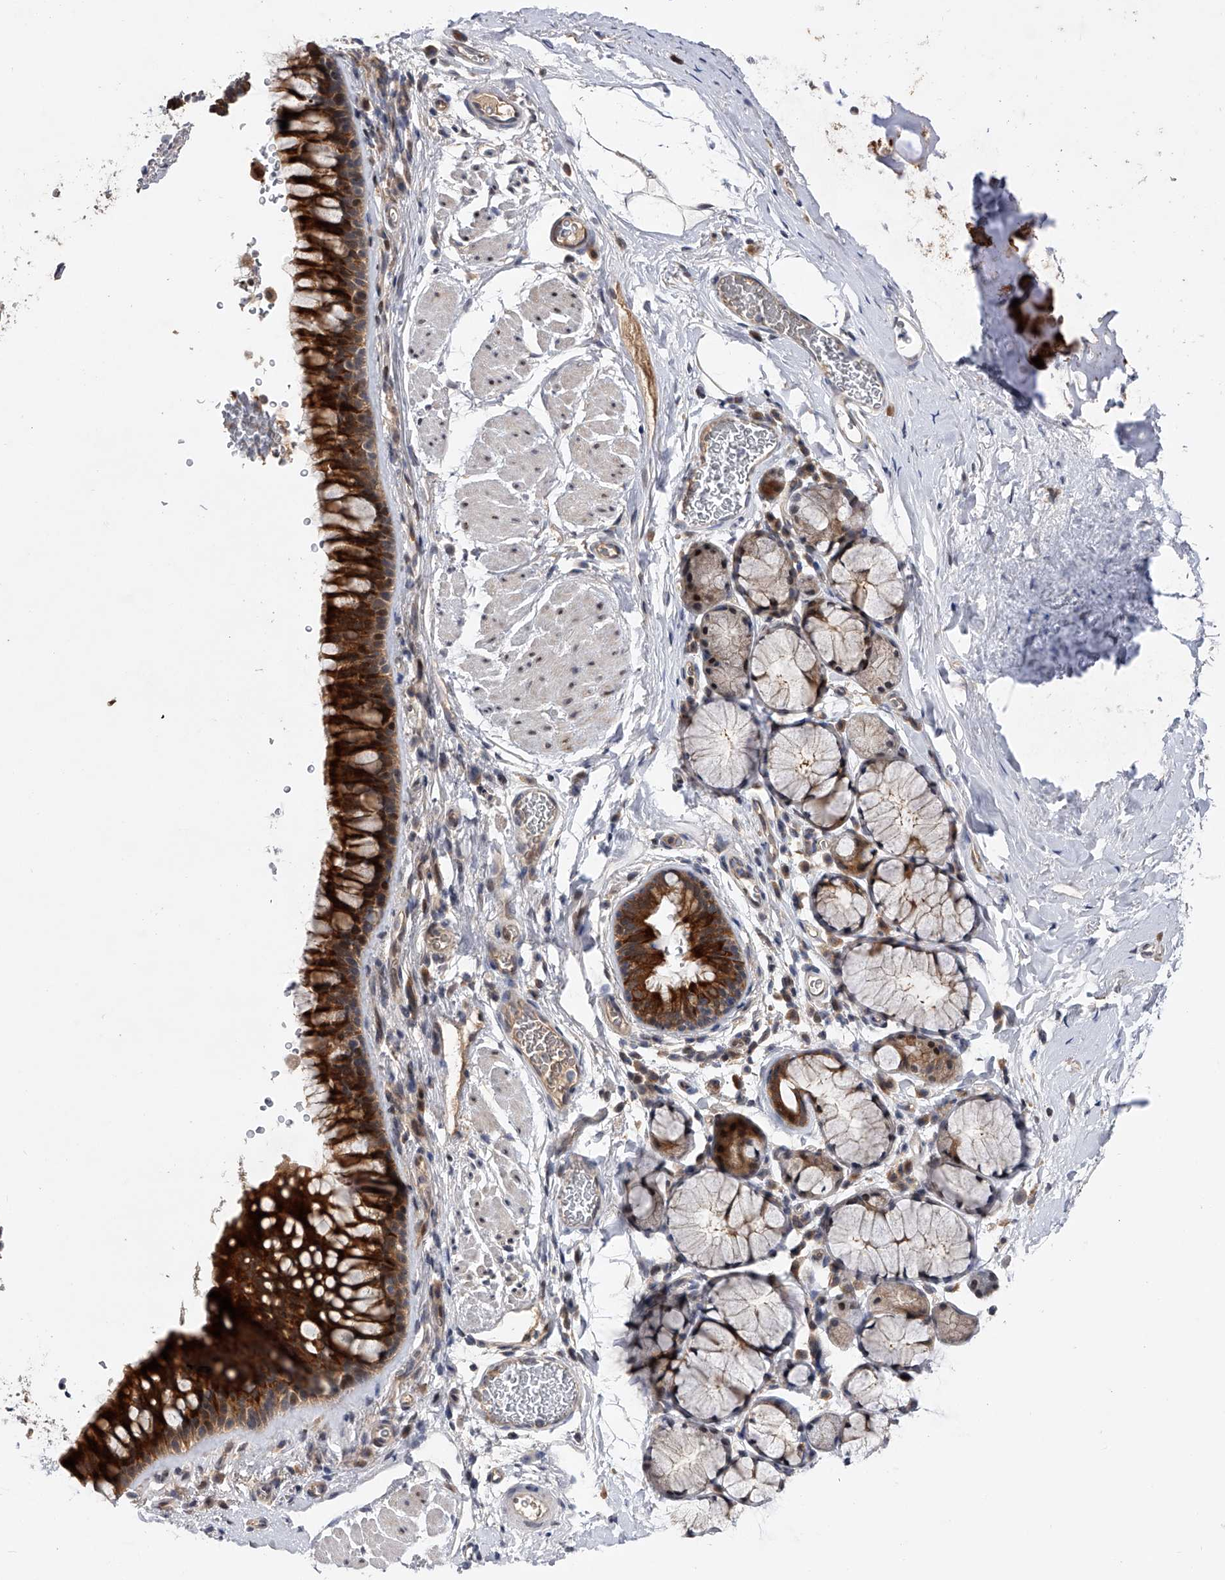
{"staining": {"intensity": "strong", "quantity": ">75%", "location": "cytoplasmic/membranous"}, "tissue": "bronchus", "cell_type": "Respiratory epithelial cells", "image_type": "normal", "snomed": [{"axis": "morphology", "description": "Normal tissue, NOS"}, {"axis": "topography", "description": "Cartilage tissue"}, {"axis": "topography", "description": "Bronchus"}], "caption": "Protein expression analysis of benign human bronchus reveals strong cytoplasmic/membranous staining in about >75% of respiratory epithelial cells.", "gene": "RWDD2A", "patient": {"sex": "female", "age": 53}}